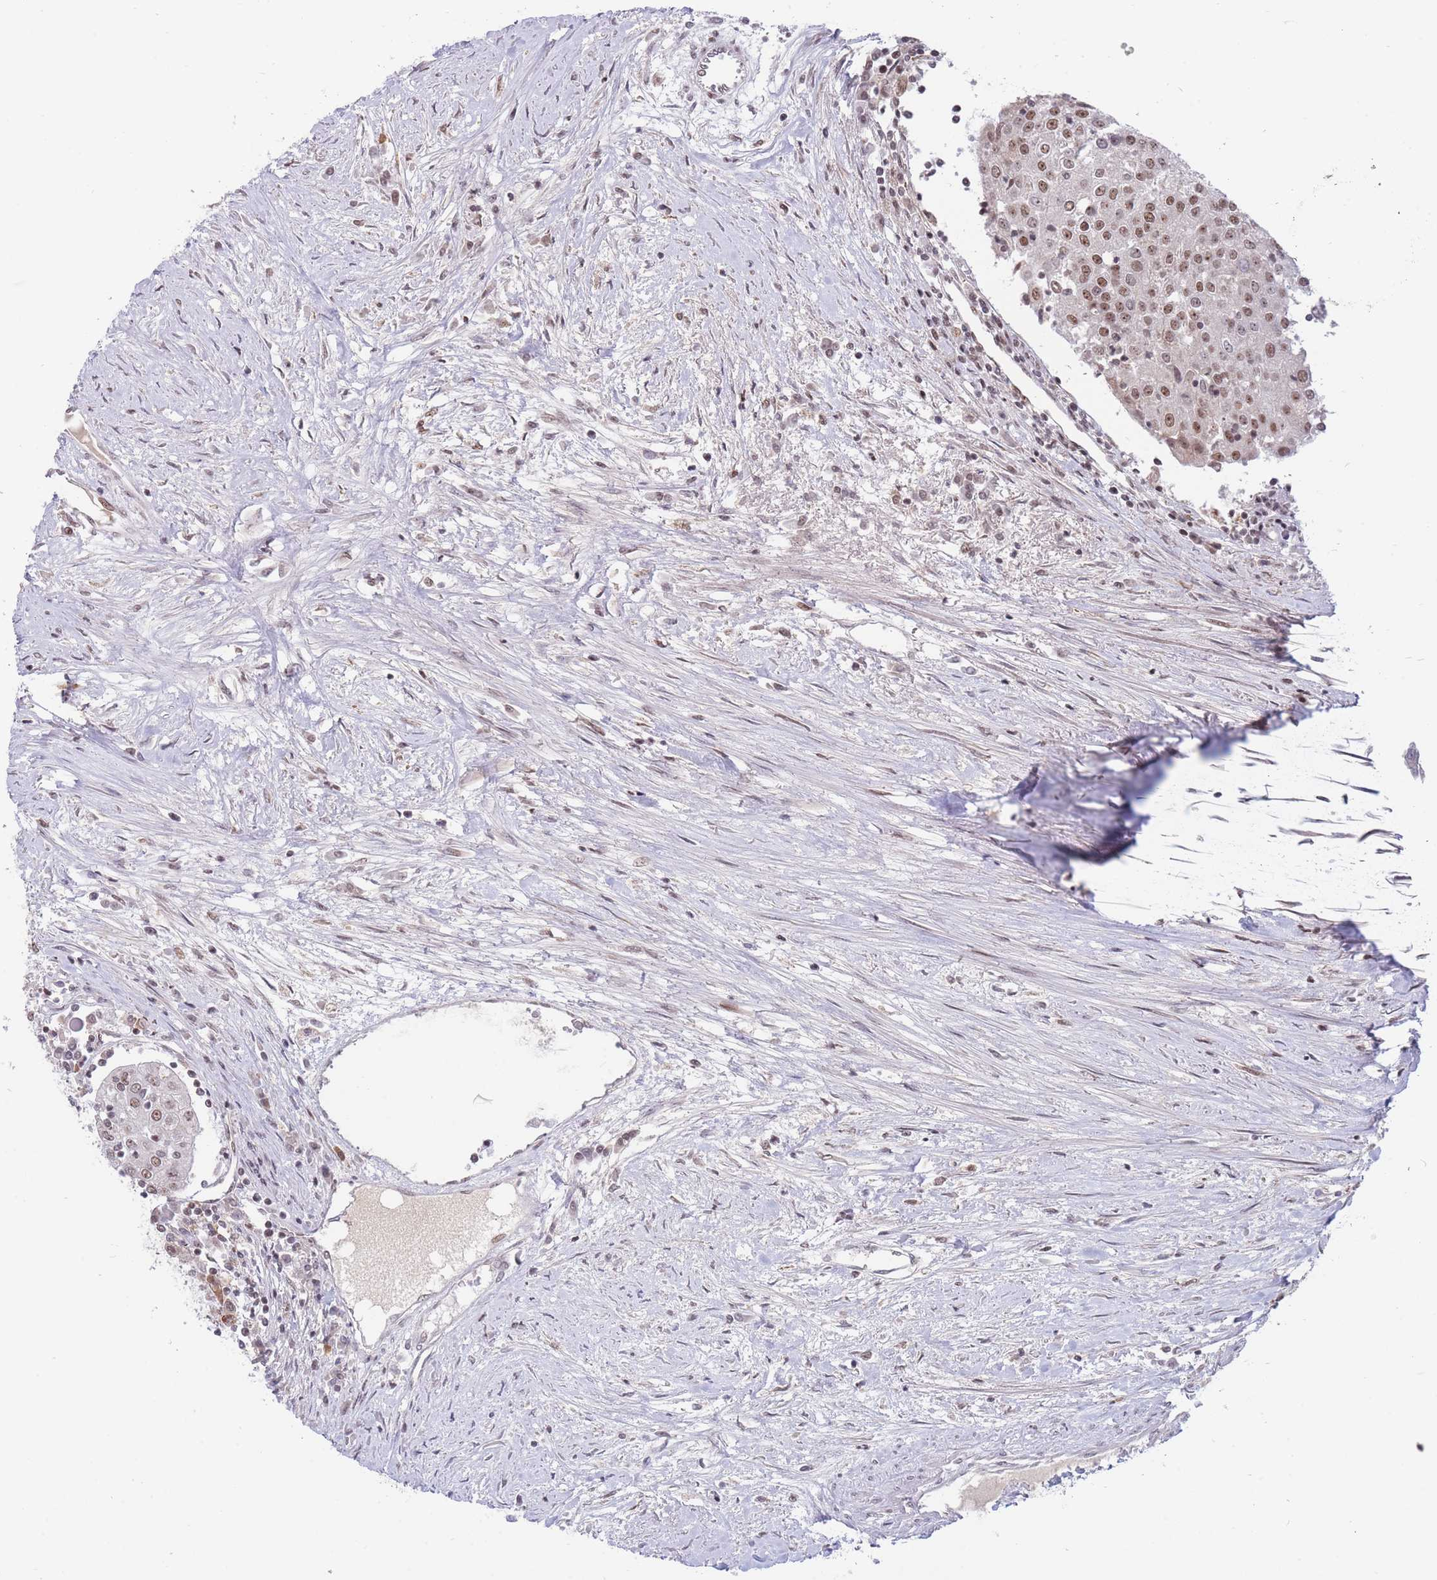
{"staining": {"intensity": "moderate", "quantity": ">75%", "location": "cytoplasmic/membranous"}, "tissue": "urothelial cancer", "cell_type": "Tumor cells", "image_type": "cancer", "snomed": [{"axis": "morphology", "description": "Urothelial carcinoma, High grade"}, {"axis": "topography", "description": "Urinary bladder"}], "caption": "Brown immunohistochemical staining in urothelial carcinoma (high-grade) demonstrates moderate cytoplasmic/membranous expression in approximately >75% of tumor cells.", "gene": "TARBP2", "patient": {"sex": "female", "age": 85}}